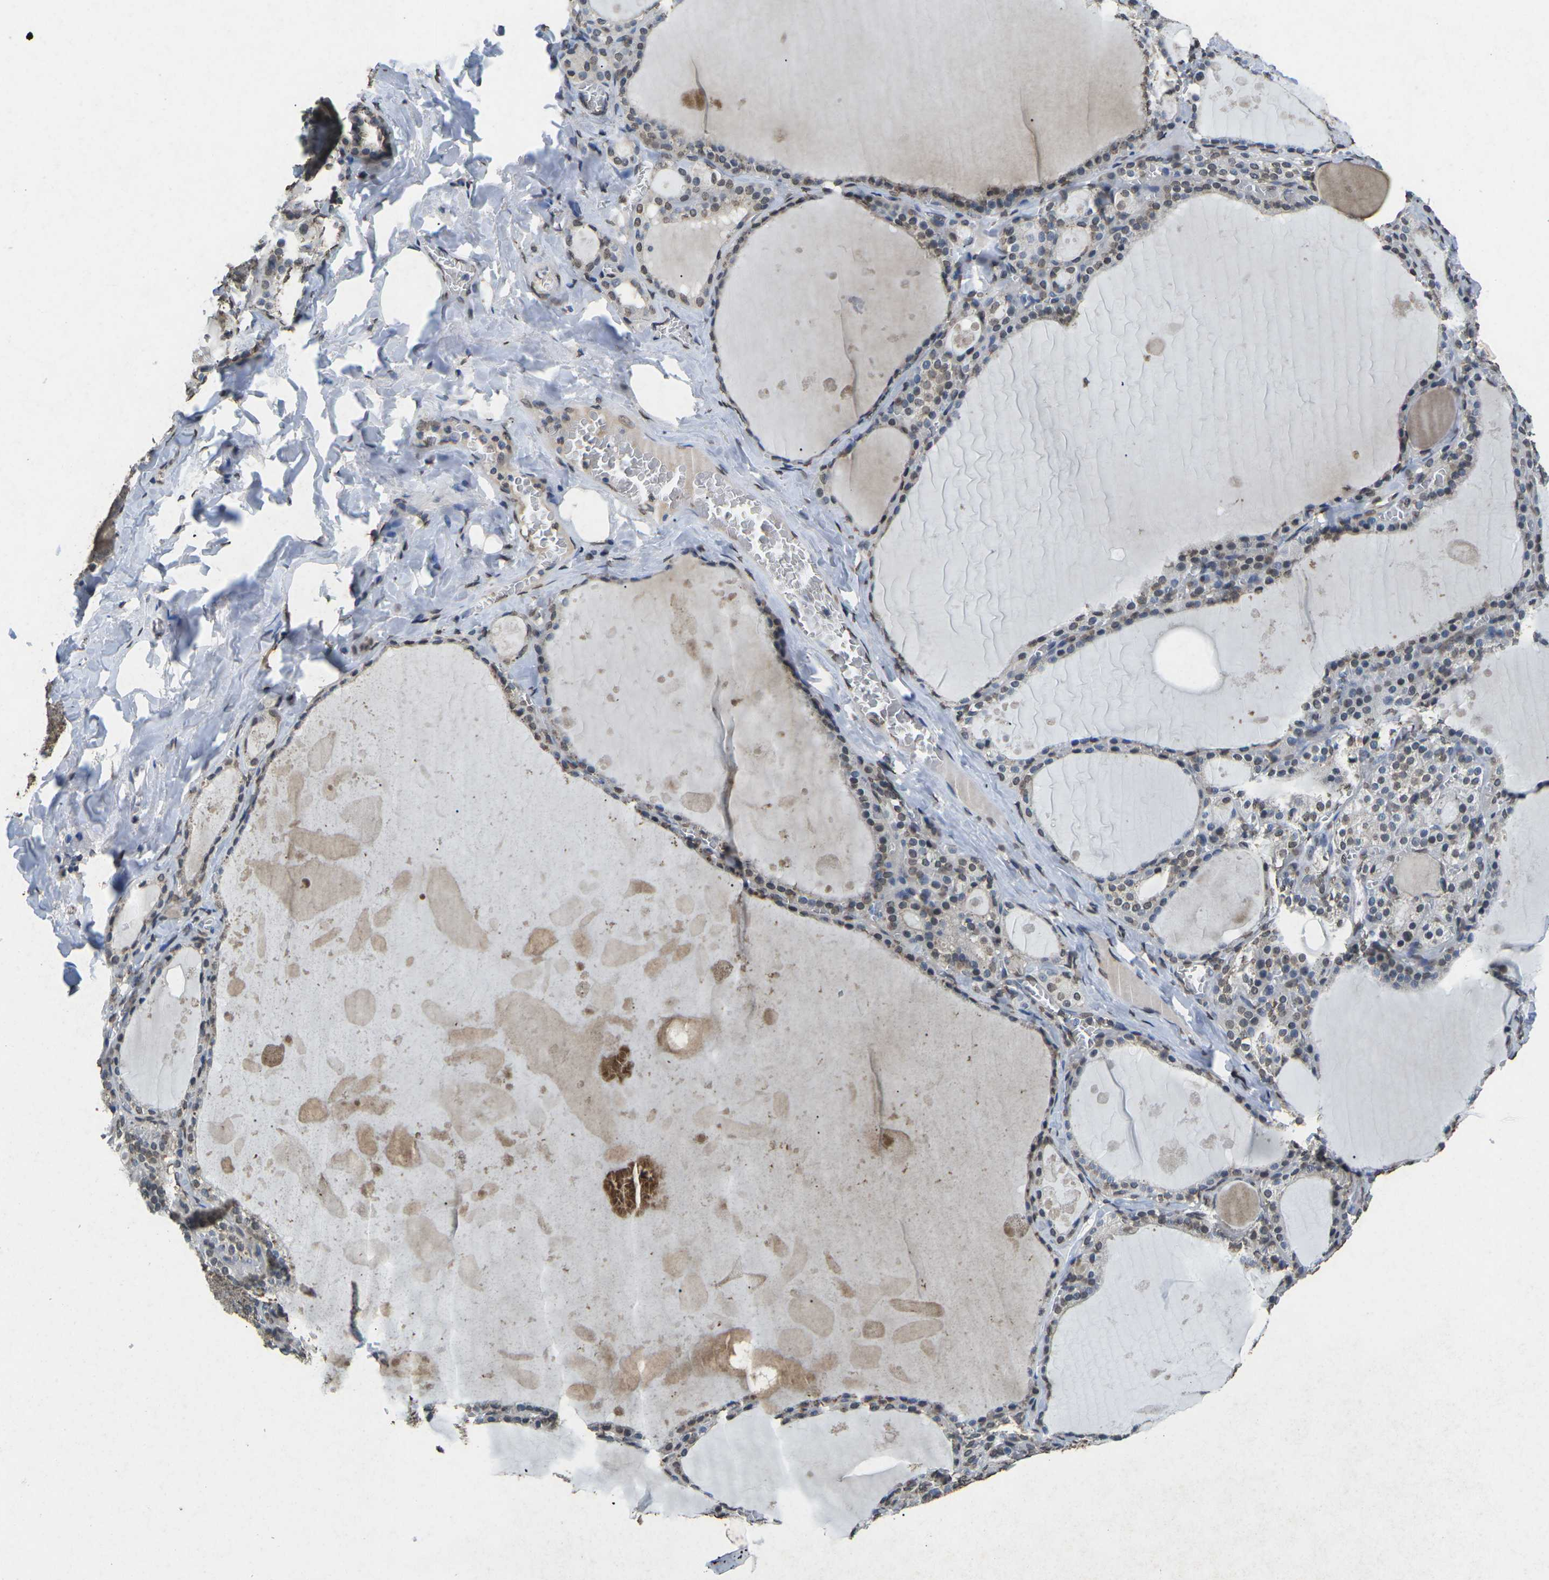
{"staining": {"intensity": "weak", "quantity": "25%-75%", "location": "cytoplasmic/membranous"}, "tissue": "thyroid gland", "cell_type": "Glandular cells", "image_type": "normal", "snomed": [{"axis": "morphology", "description": "Normal tissue, NOS"}, {"axis": "topography", "description": "Thyroid gland"}], "caption": "Weak cytoplasmic/membranous positivity for a protein is identified in about 25%-75% of glandular cells of benign thyroid gland using immunohistochemistry.", "gene": "SCNN1B", "patient": {"sex": "male", "age": 56}}